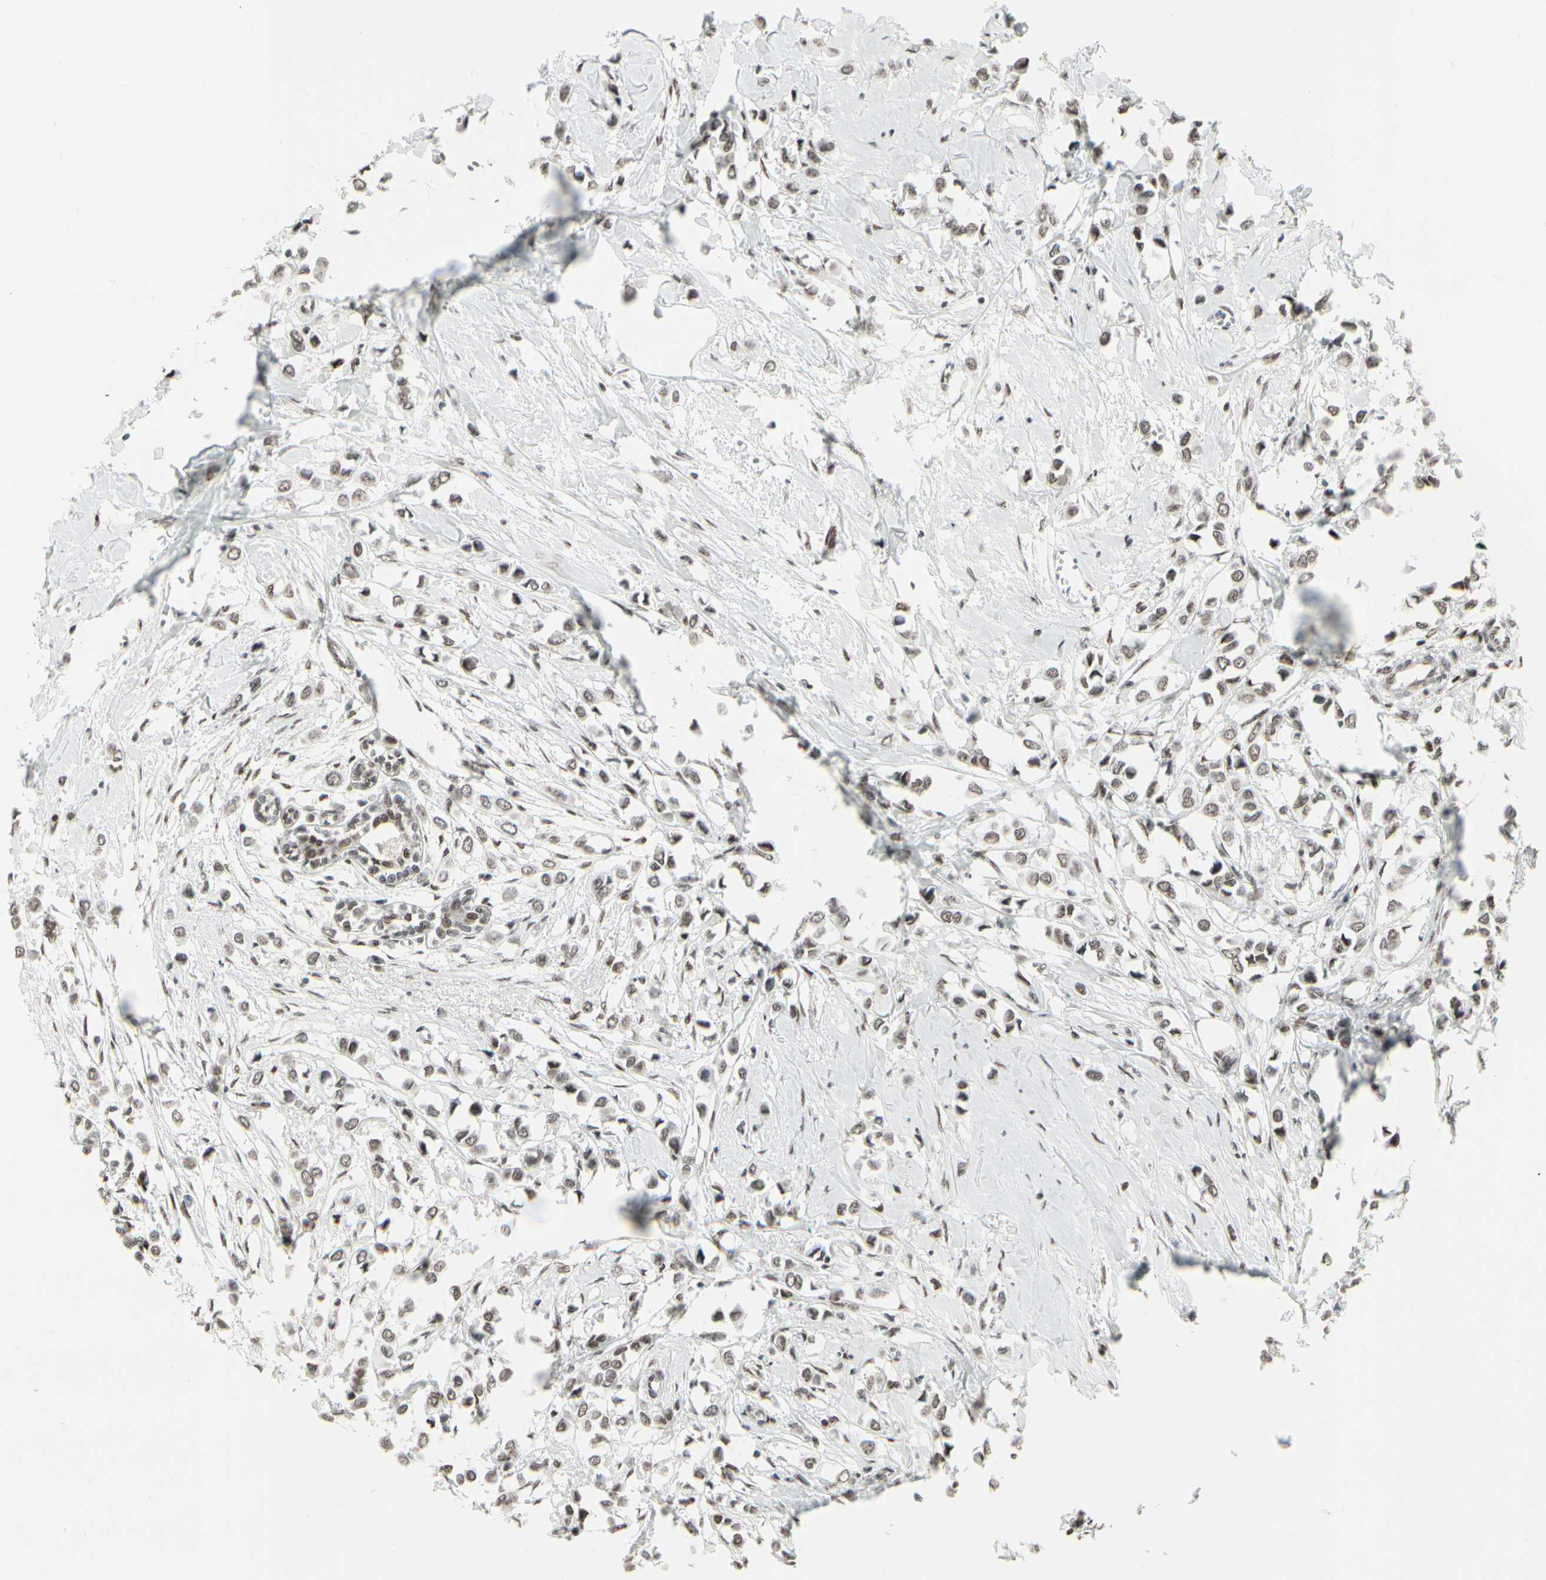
{"staining": {"intensity": "moderate", "quantity": ">75%", "location": "nuclear"}, "tissue": "breast cancer", "cell_type": "Tumor cells", "image_type": "cancer", "snomed": [{"axis": "morphology", "description": "Lobular carcinoma"}, {"axis": "topography", "description": "Breast"}], "caption": "Human breast cancer stained for a protein (brown) demonstrates moderate nuclear positive staining in approximately >75% of tumor cells.", "gene": "HMG20A", "patient": {"sex": "female", "age": 51}}